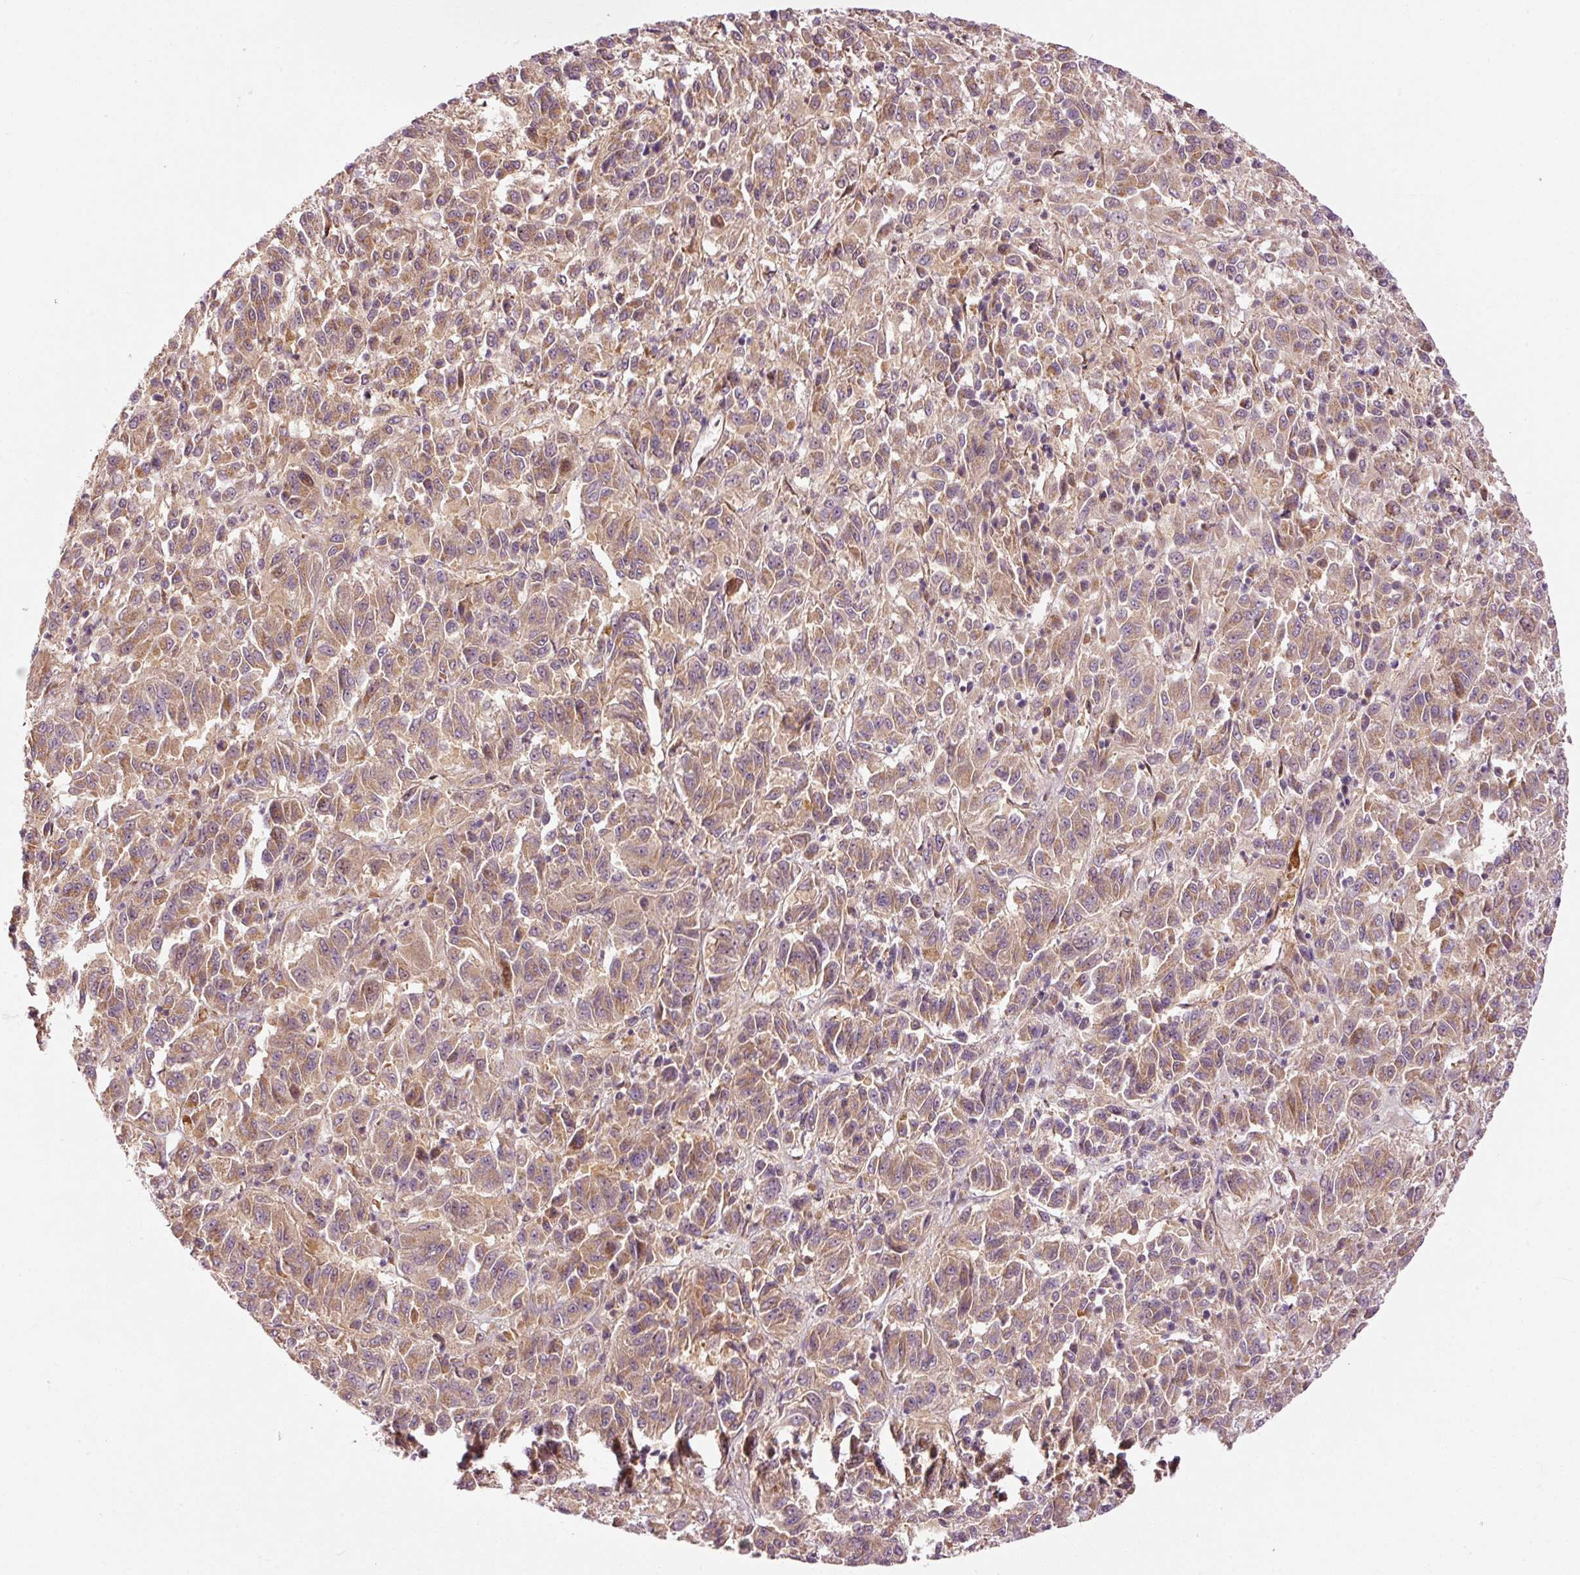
{"staining": {"intensity": "moderate", "quantity": ">75%", "location": "cytoplasmic/membranous"}, "tissue": "melanoma", "cell_type": "Tumor cells", "image_type": "cancer", "snomed": [{"axis": "morphology", "description": "Malignant melanoma, Metastatic site"}, {"axis": "topography", "description": "Lung"}], "caption": "Immunohistochemistry (IHC) photomicrograph of melanoma stained for a protein (brown), which exhibits medium levels of moderate cytoplasmic/membranous expression in approximately >75% of tumor cells.", "gene": "PPP1R14B", "patient": {"sex": "male", "age": 64}}